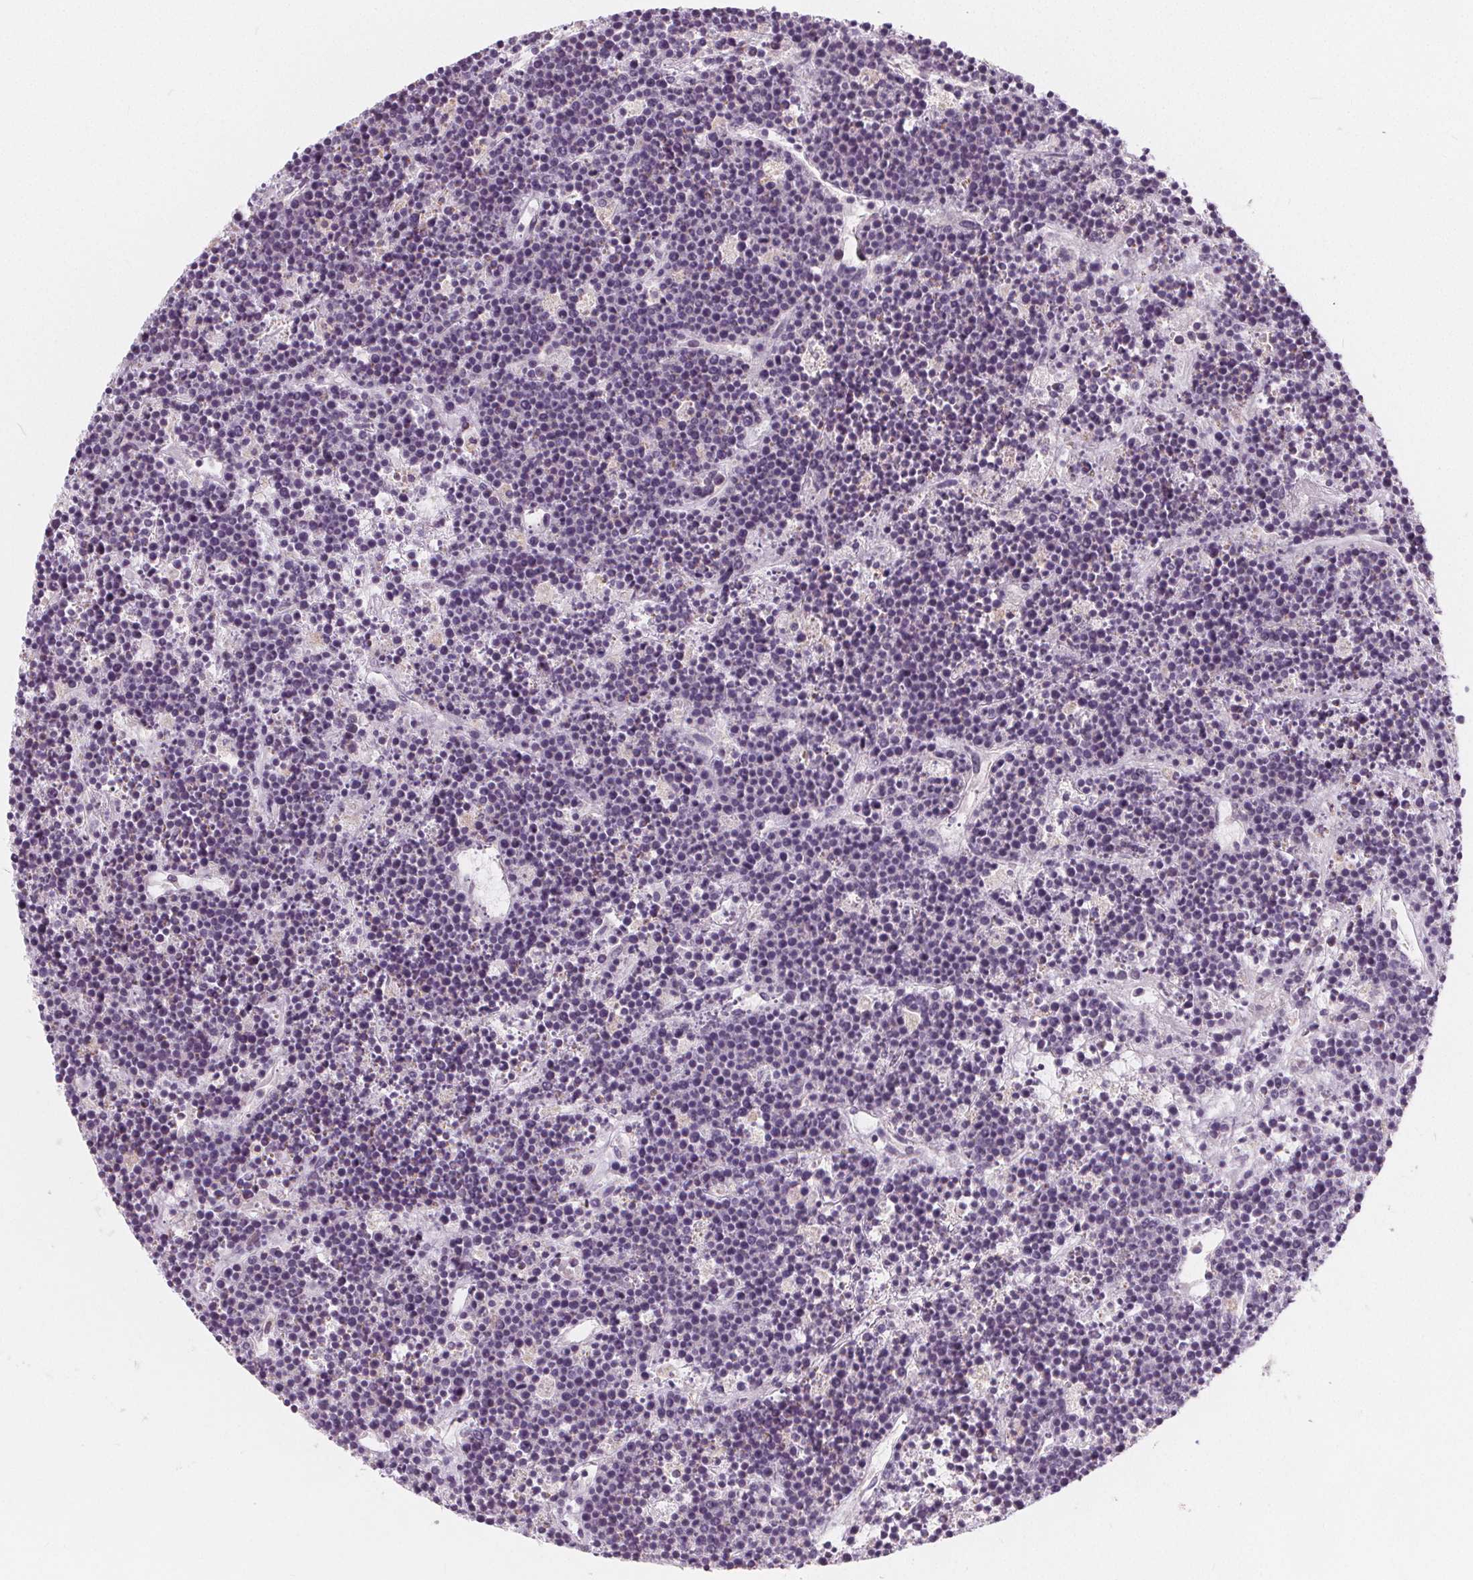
{"staining": {"intensity": "negative", "quantity": "none", "location": "none"}, "tissue": "lymphoma", "cell_type": "Tumor cells", "image_type": "cancer", "snomed": [{"axis": "morphology", "description": "Malignant lymphoma, non-Hodgkin's type, High grade"}, {"axis": "topography", "description": "Ovary"}], "caption": "Tumor cells are negative for protein expression in human malignant lymphoma, non-Hodgkin's type (high-grade).", "gene": "NUP210L", "patient": {"sex": "female", "age": 56}}